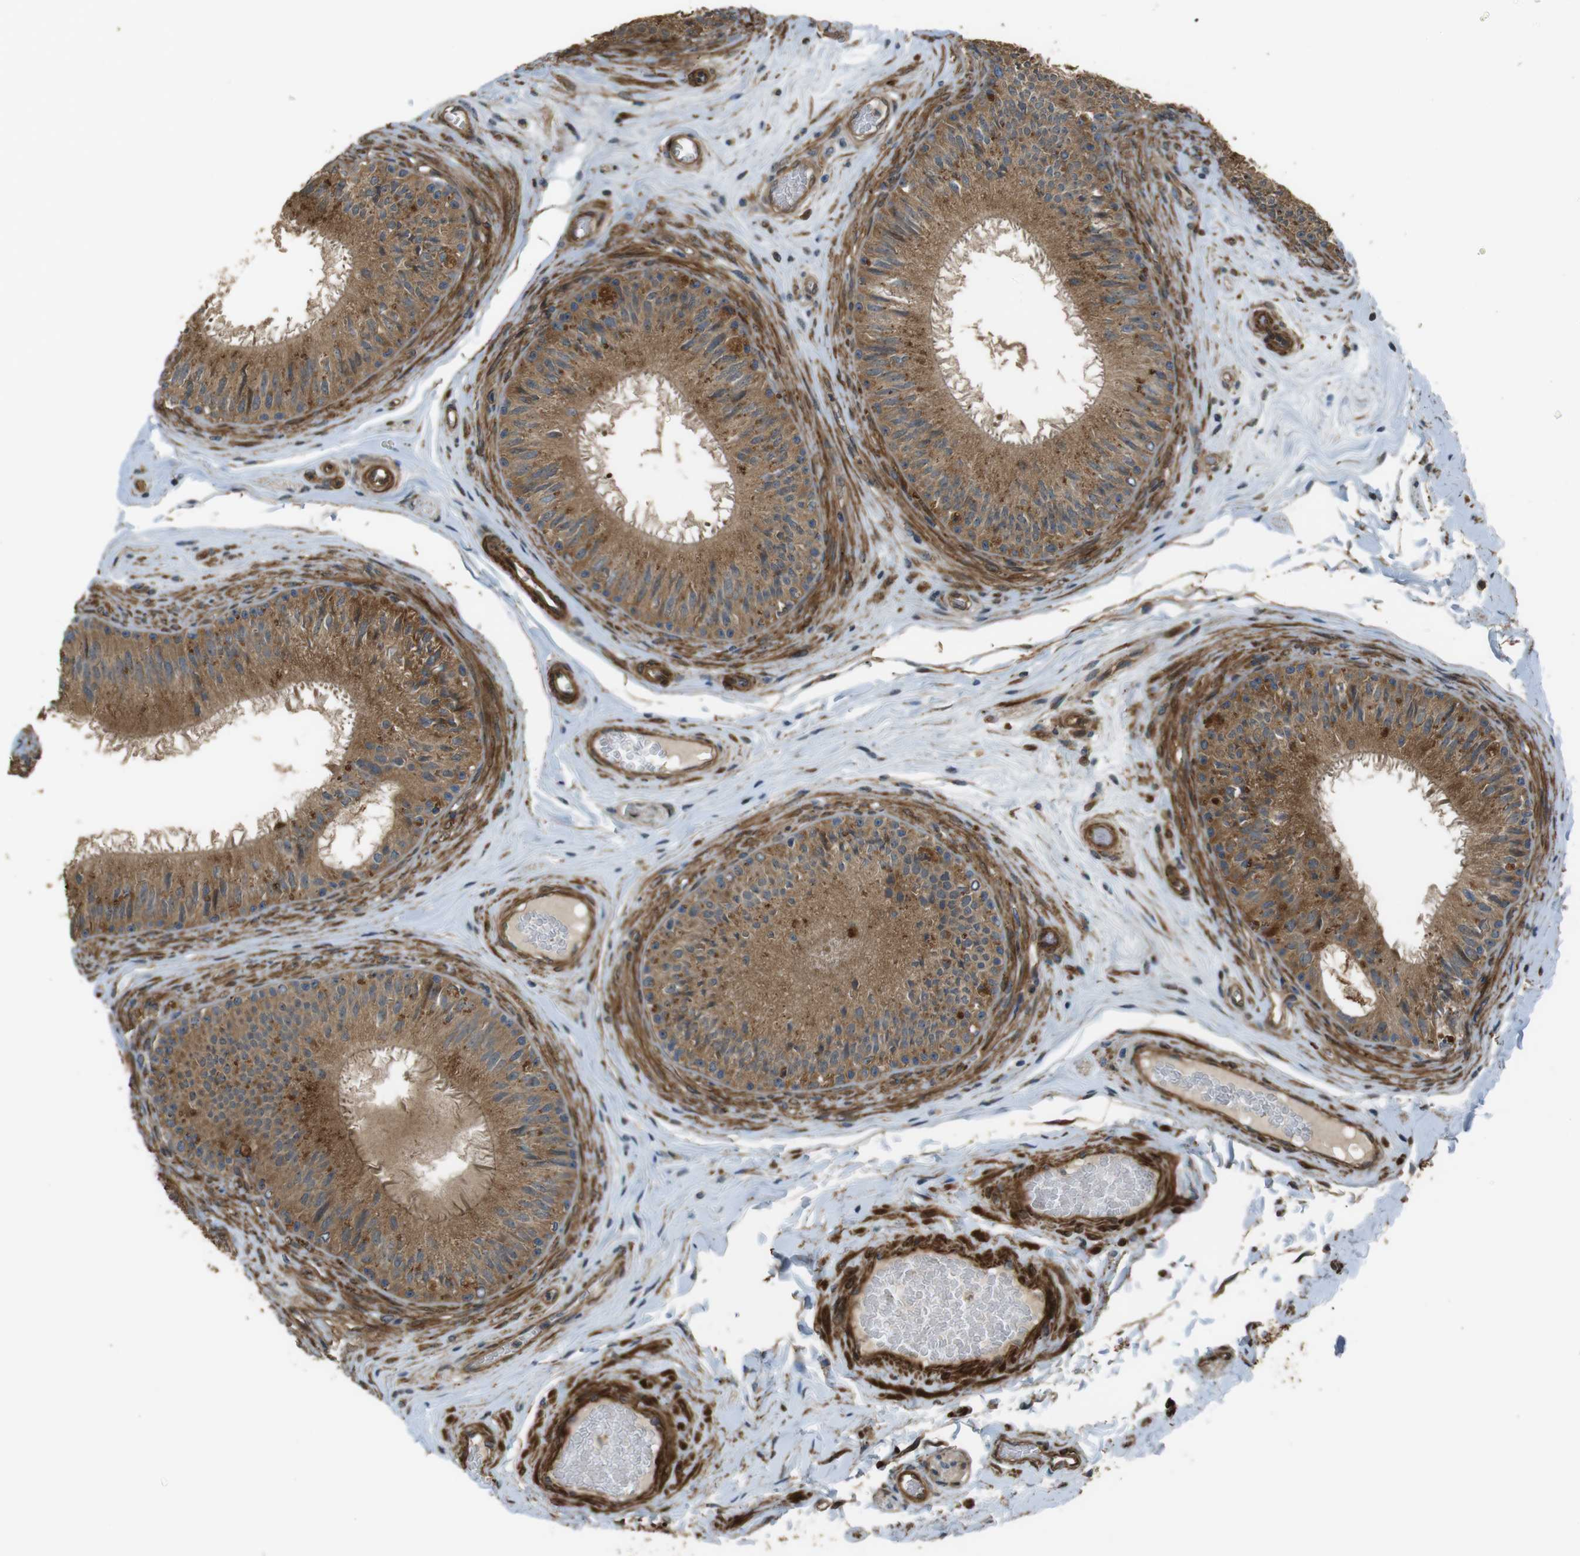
{"staining": {"intensity": "moderate", "quantity": ">75%", "location": "cytoplasmic/membranous"}, "tissue": "epididymis", "cell_type": "Glandular cells", "image_type": "normal", "snomed": [{"axis": "morphology", "description": "Normal tissue, NOS"}, {"axis": "topography", "description": "Testis"}, {"axis": "topography", "description": "Epididymis"}], "caption": "An IHC histopathology image of benign tissue is shown. Protein staining in brown shows moderate cytoplasmic/membranous positivity in epididymis within glandular cells.", "gene": "MSRB3", "patient": {"sex": "male", "age": 36}}